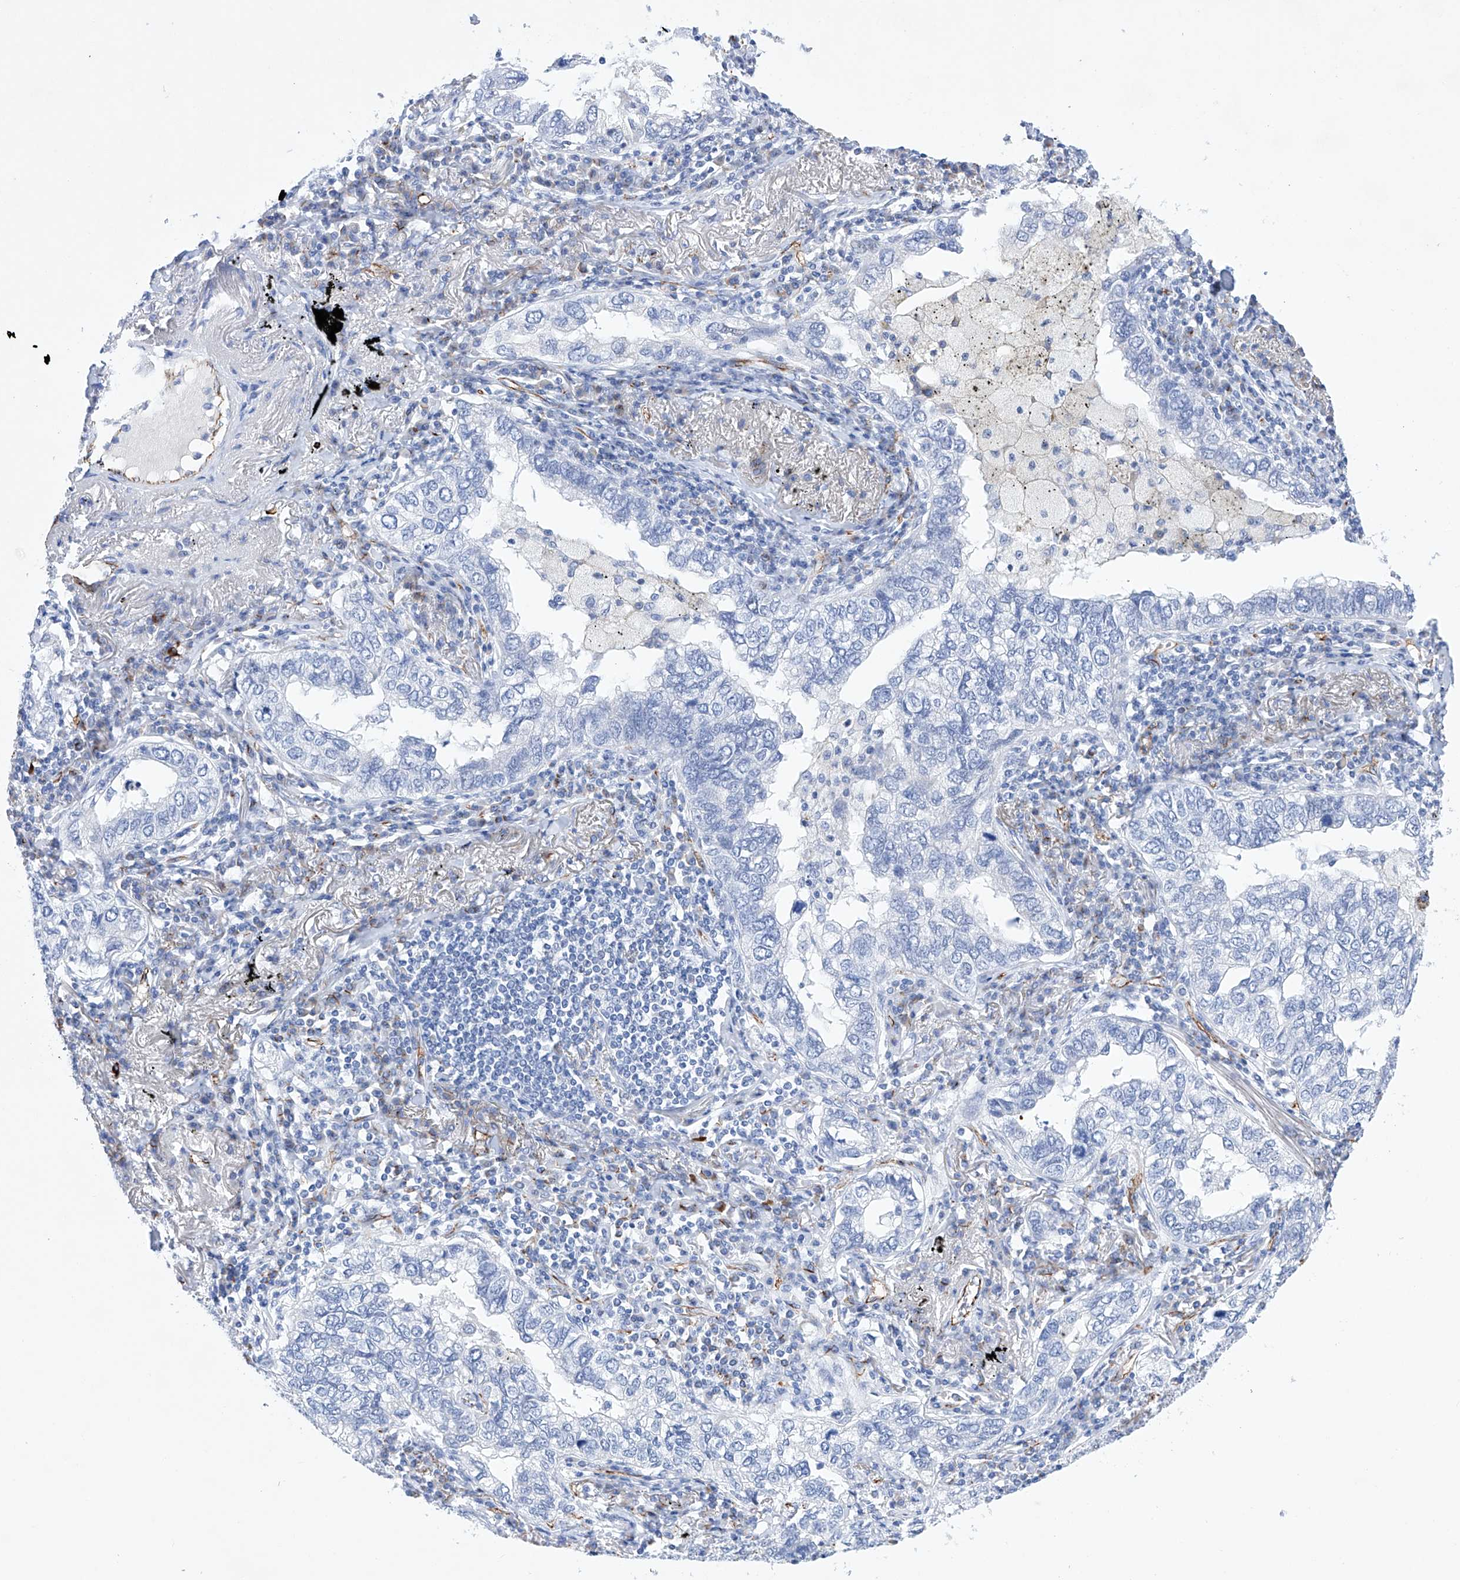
{"staining": {"intensity": "negative", "quantity": "none", "location": "none"}, "tissue": "lung cancer", "cell_type": "Tumor cells", "image_type": "cancer", "snomed": [{"axis": "morphology", "description": "Adenocarcinoma, NOS"}, {"axis": "topography", "description": "Lung"}], "caption": "Immunohistochemical staining of human lung cancer exhibits no significant staining in tumor cells.", "gene": "ETV7", "patient": {"sex": "male", "age": 65}}